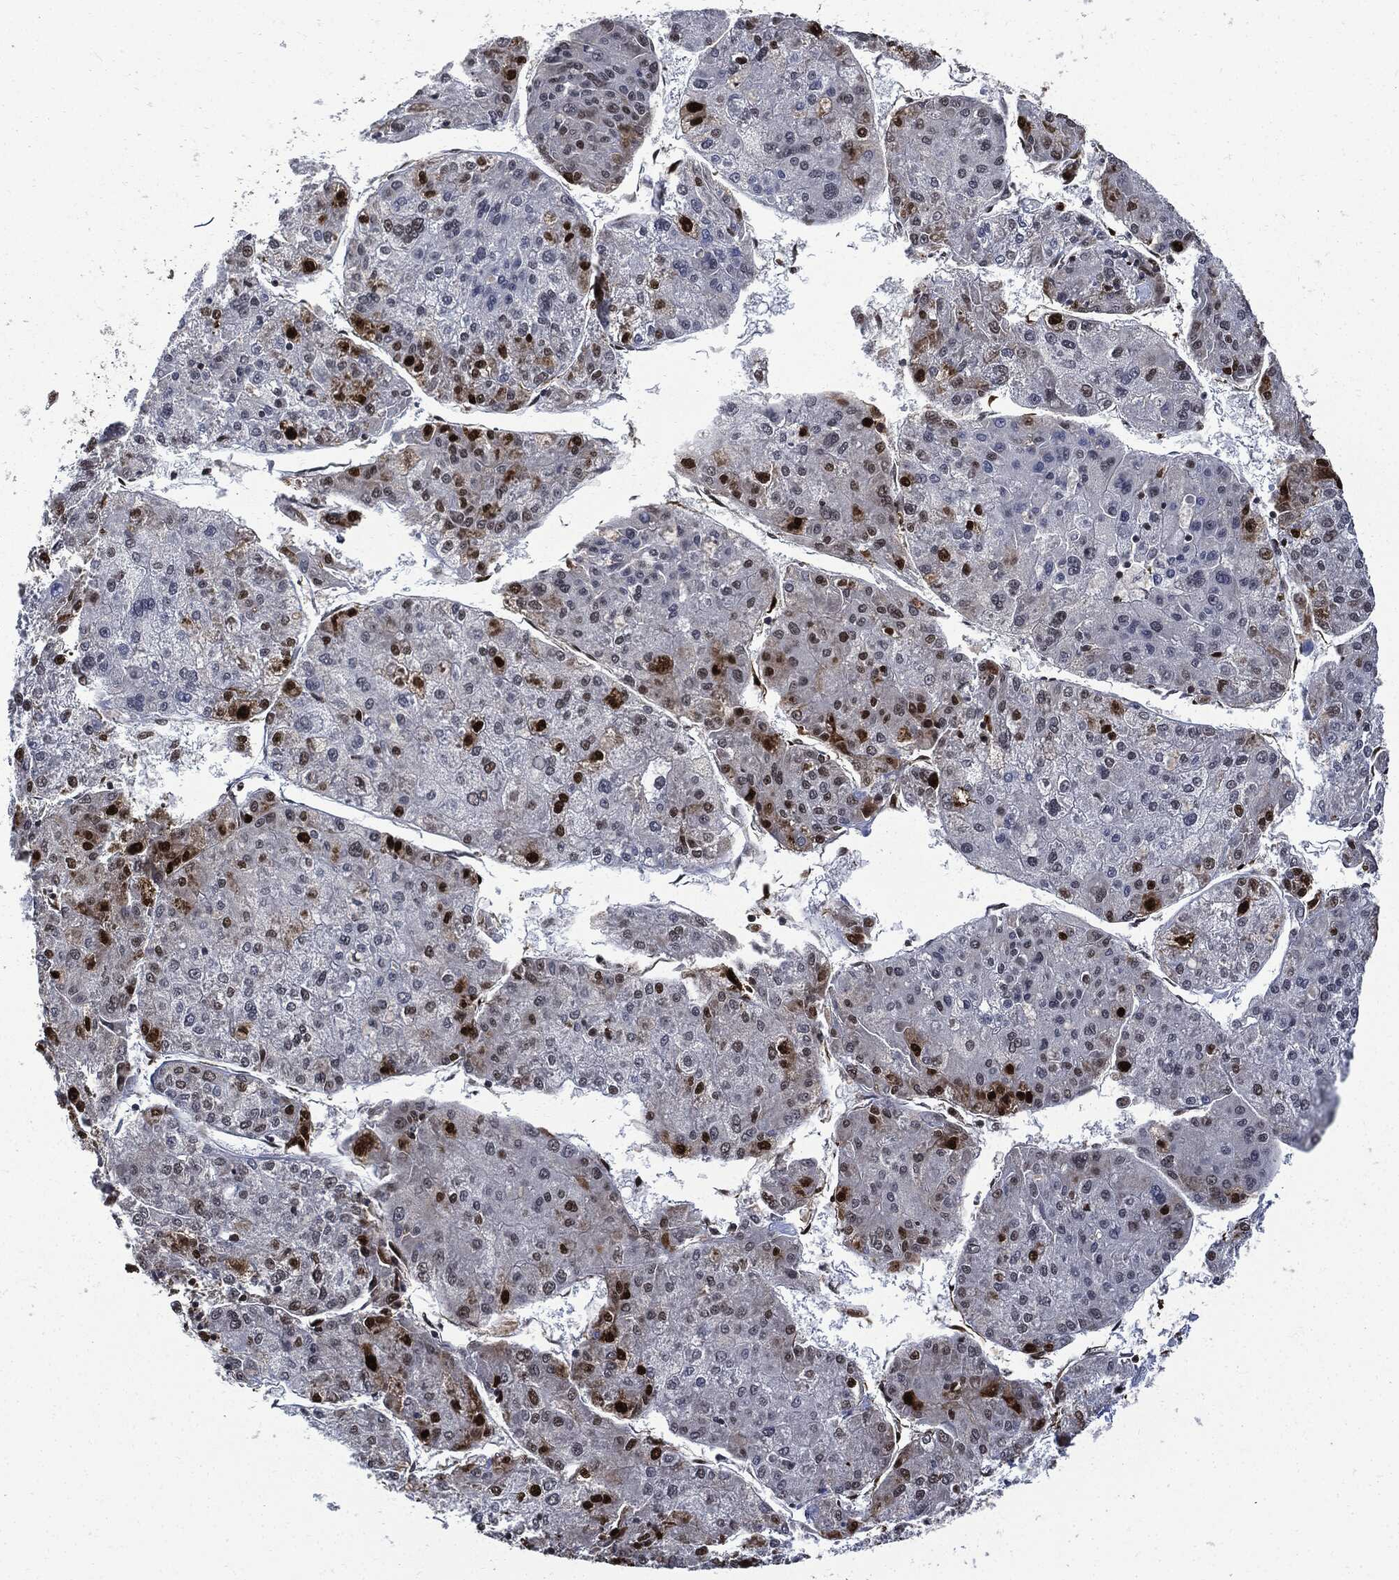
{"staining": {"intensity": "strong", "quantity": "<25%", "location": "nuclear"}, "tissue": "liver cancer", "cell_type": "Tumor cells", "image_type": "cancer", "snomed": [{"axis": "morphology", "description": "Carcinoma, Hepatocellular, NOS"}, {"axis": "topography", "description": "Liver"}], "caption": "Protein staining reveals strong nuclear expression in about <25% of tumor cells in hepatocellular carcinoma (liver).", "gene": "PCNA", "patient": {"sex": "male", "age": 43}}